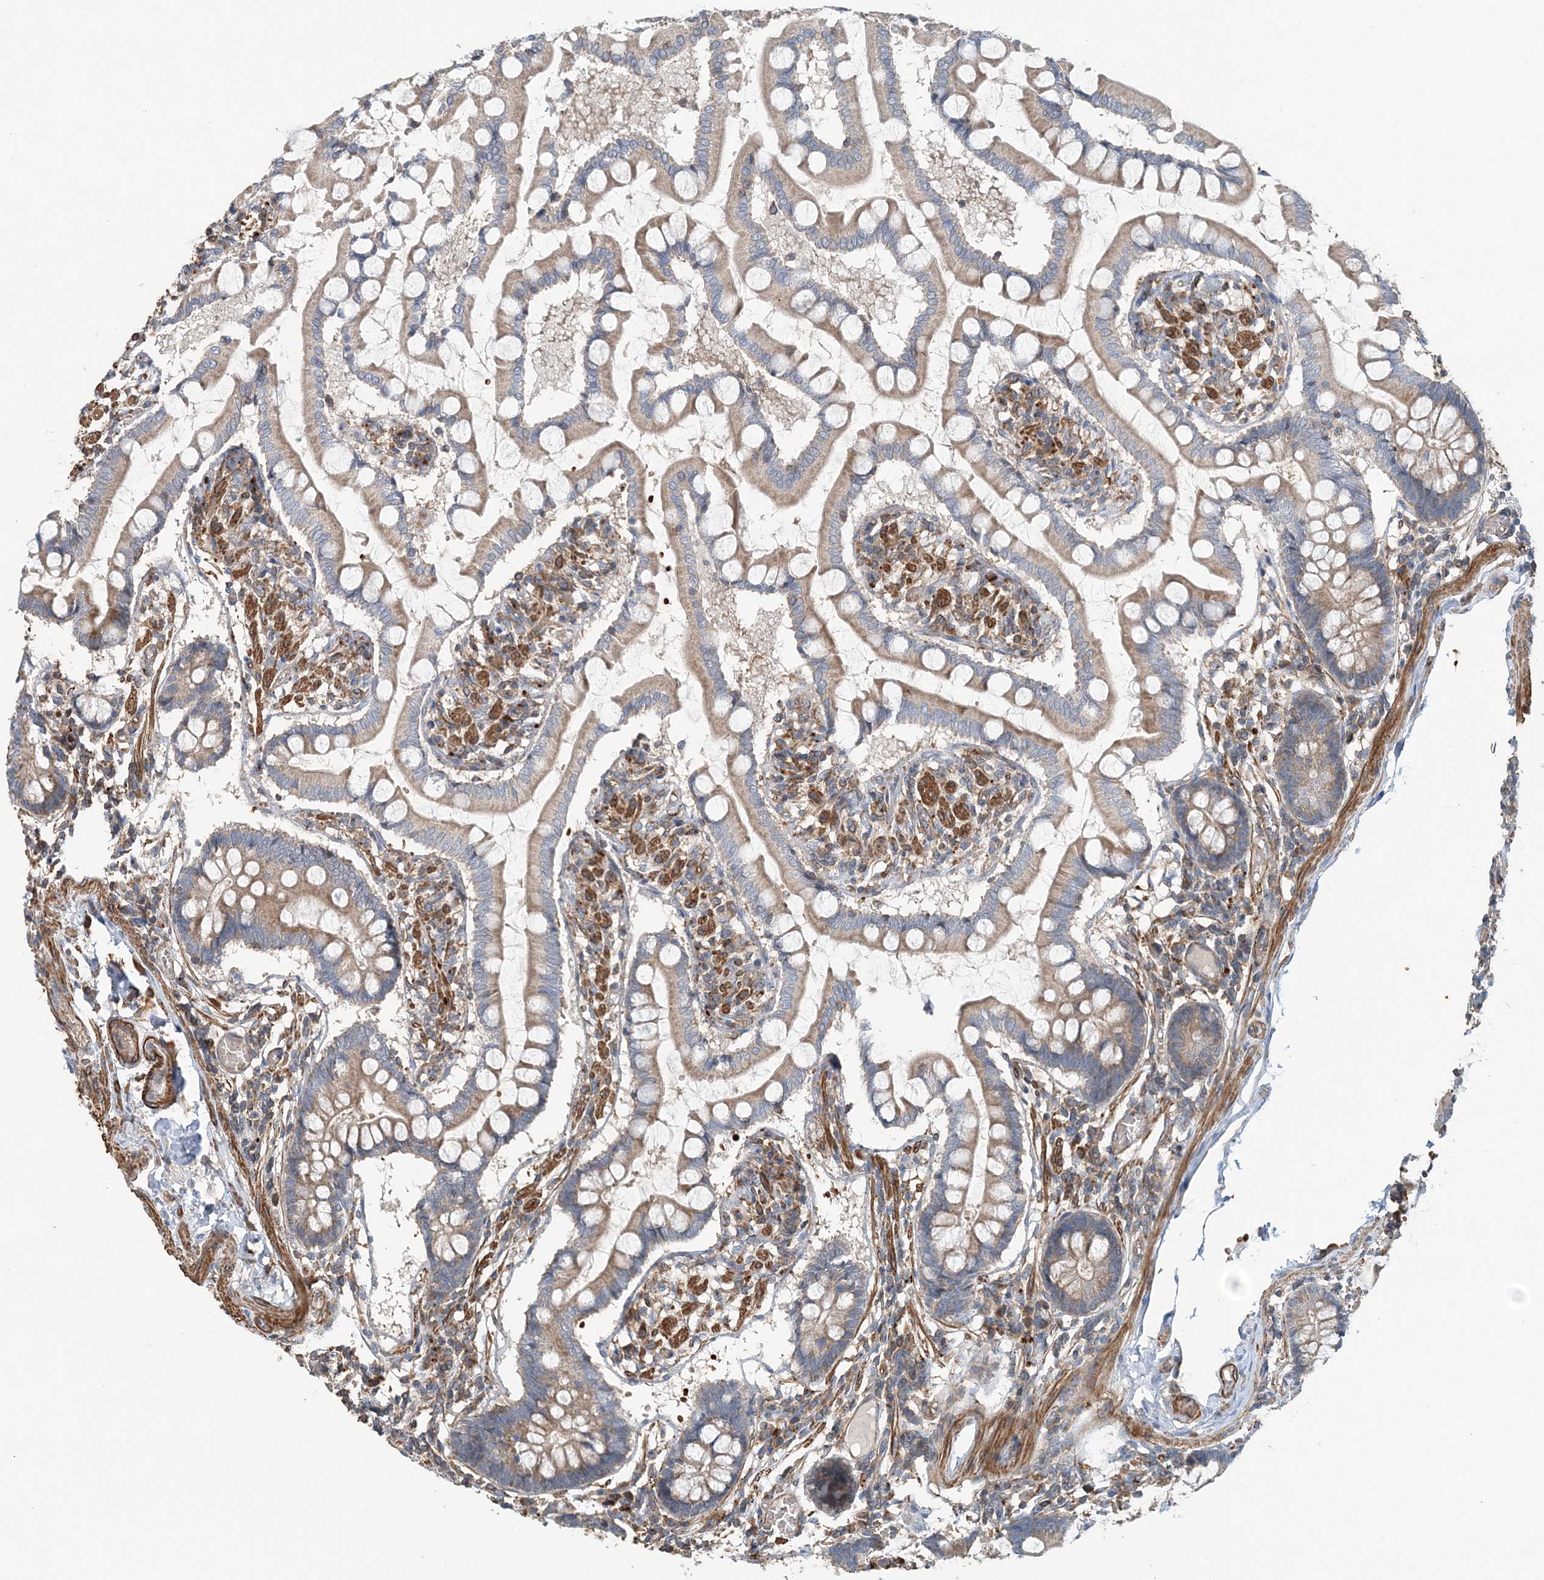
{"staining": {"intensity": "moderate", "quantity": ">75%", "location": "cytoplasmic/membranous"}, "tissue": "small intestine", "cell_type": "Glandular cells", "image_type": "normal", "snomed": [{"axis": "morphology", "description": "Normal tissue, NOS"}, {"axis": "topography", "description": "Small intestine"}], "caption": "Brown immunohistochemical staining in benign human small intestine shows moderate cytoplasmic/membranous positivity in about >75% of glandular cells.", "gene": "TTI1", "patient": {"sex": "male", "age": 41}}